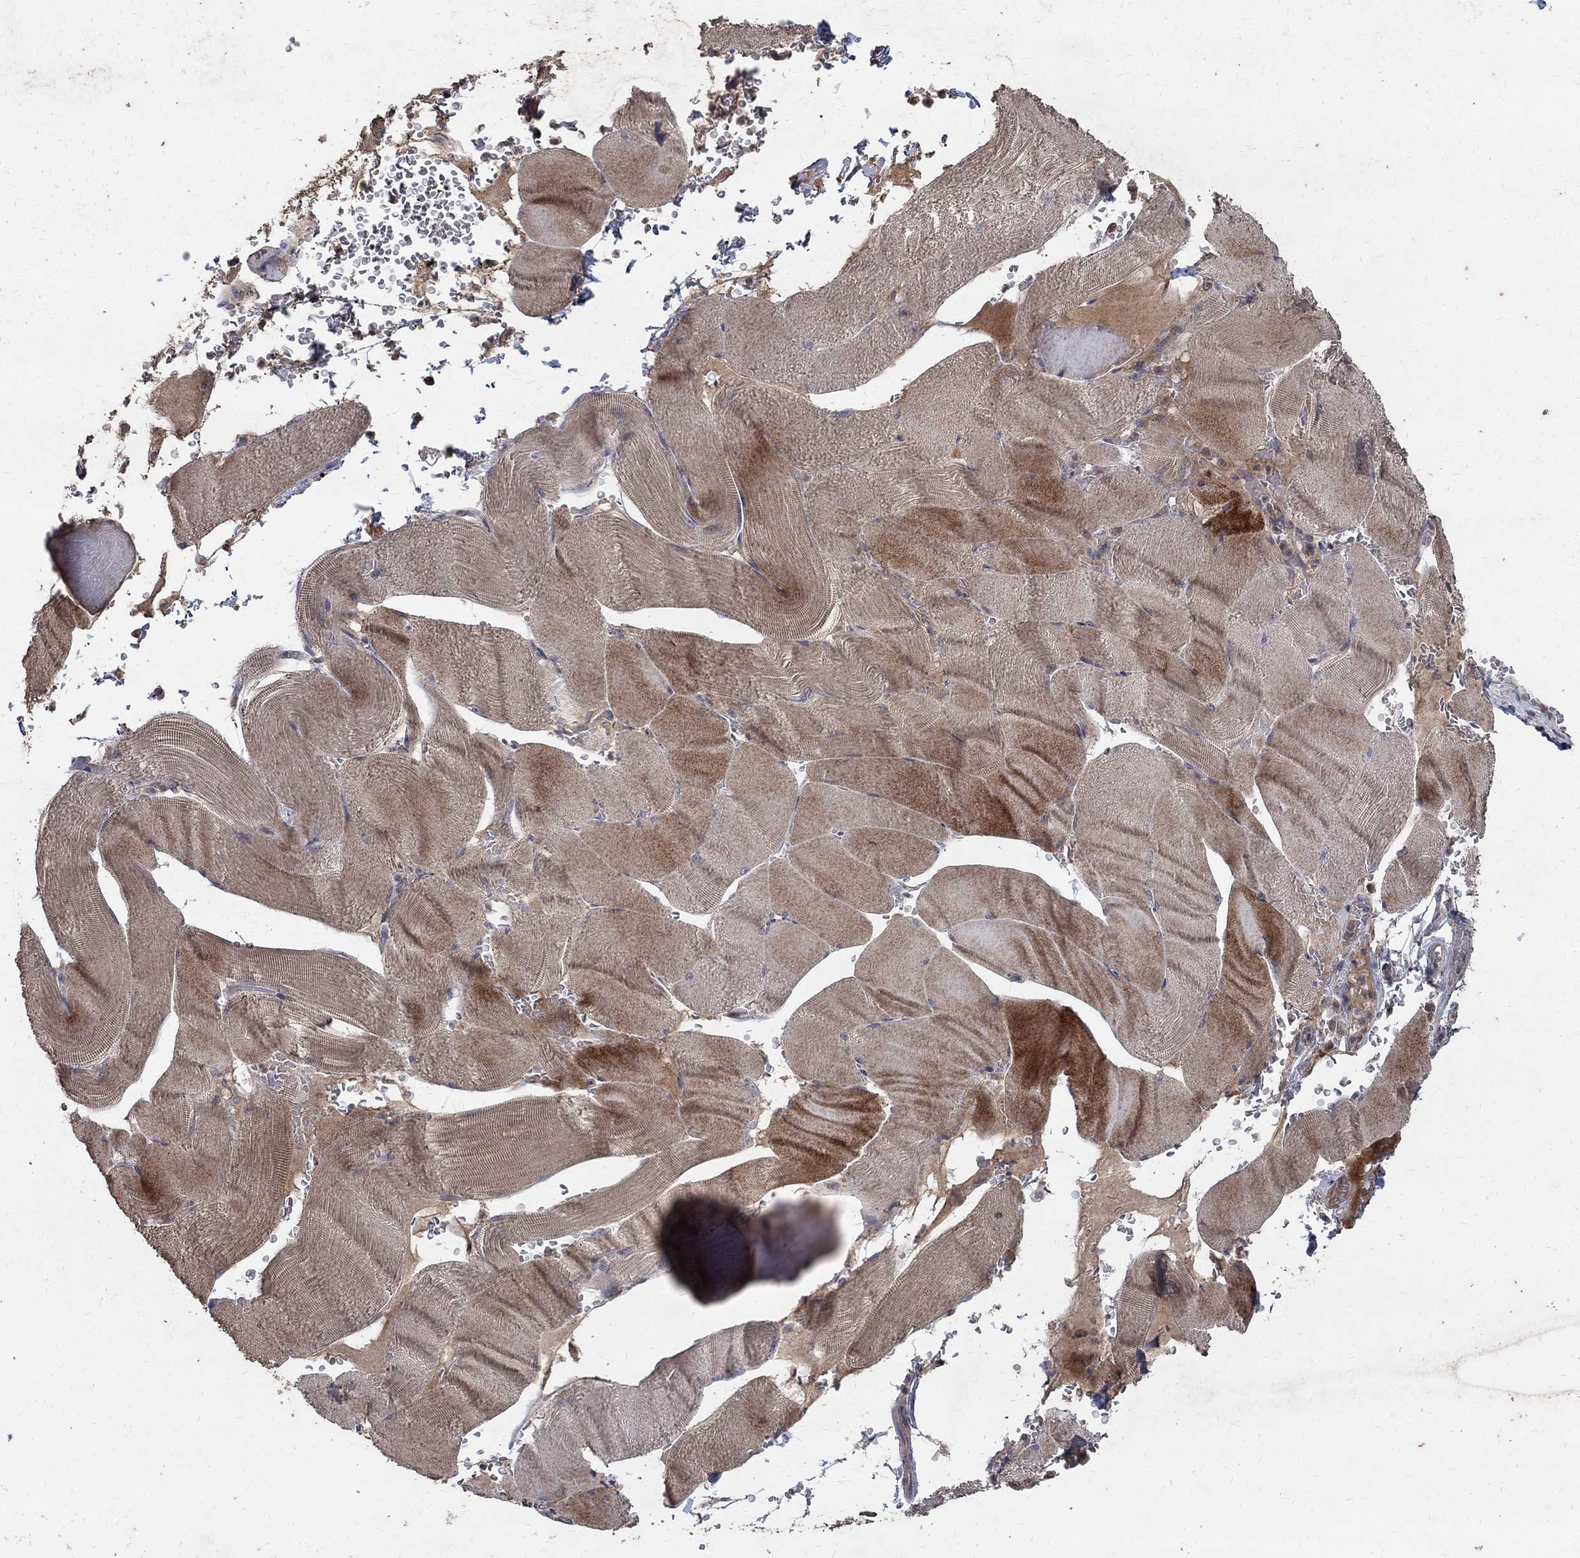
{"staining": {"intensity": "moderate", "quantity": ">75%", "location": "cytoplasmic/membranous"}, "tissue": "skeletal muscle", "cell_type": "Myocytes", "image_type": "normal", "snomed": [{"axis": "morphology", "description": "Normal tissue, NOS"}, {"axis": "topography", "description": "Skeletal muscle"}], "caption": "High-magnification brightfield microscopy of normal skeletal muscle stained with DAB (brown) and counterstained with hematoxylin (blue). myocytes exhibit moderate cytoplasmic/membranous positivity is identified in approximately>75% of cells. (DAB IHC, brown staining for protein, blue staining for nuclei).", "gene": "C17orf75", "patient": {"sex": "male", "age": 56}}